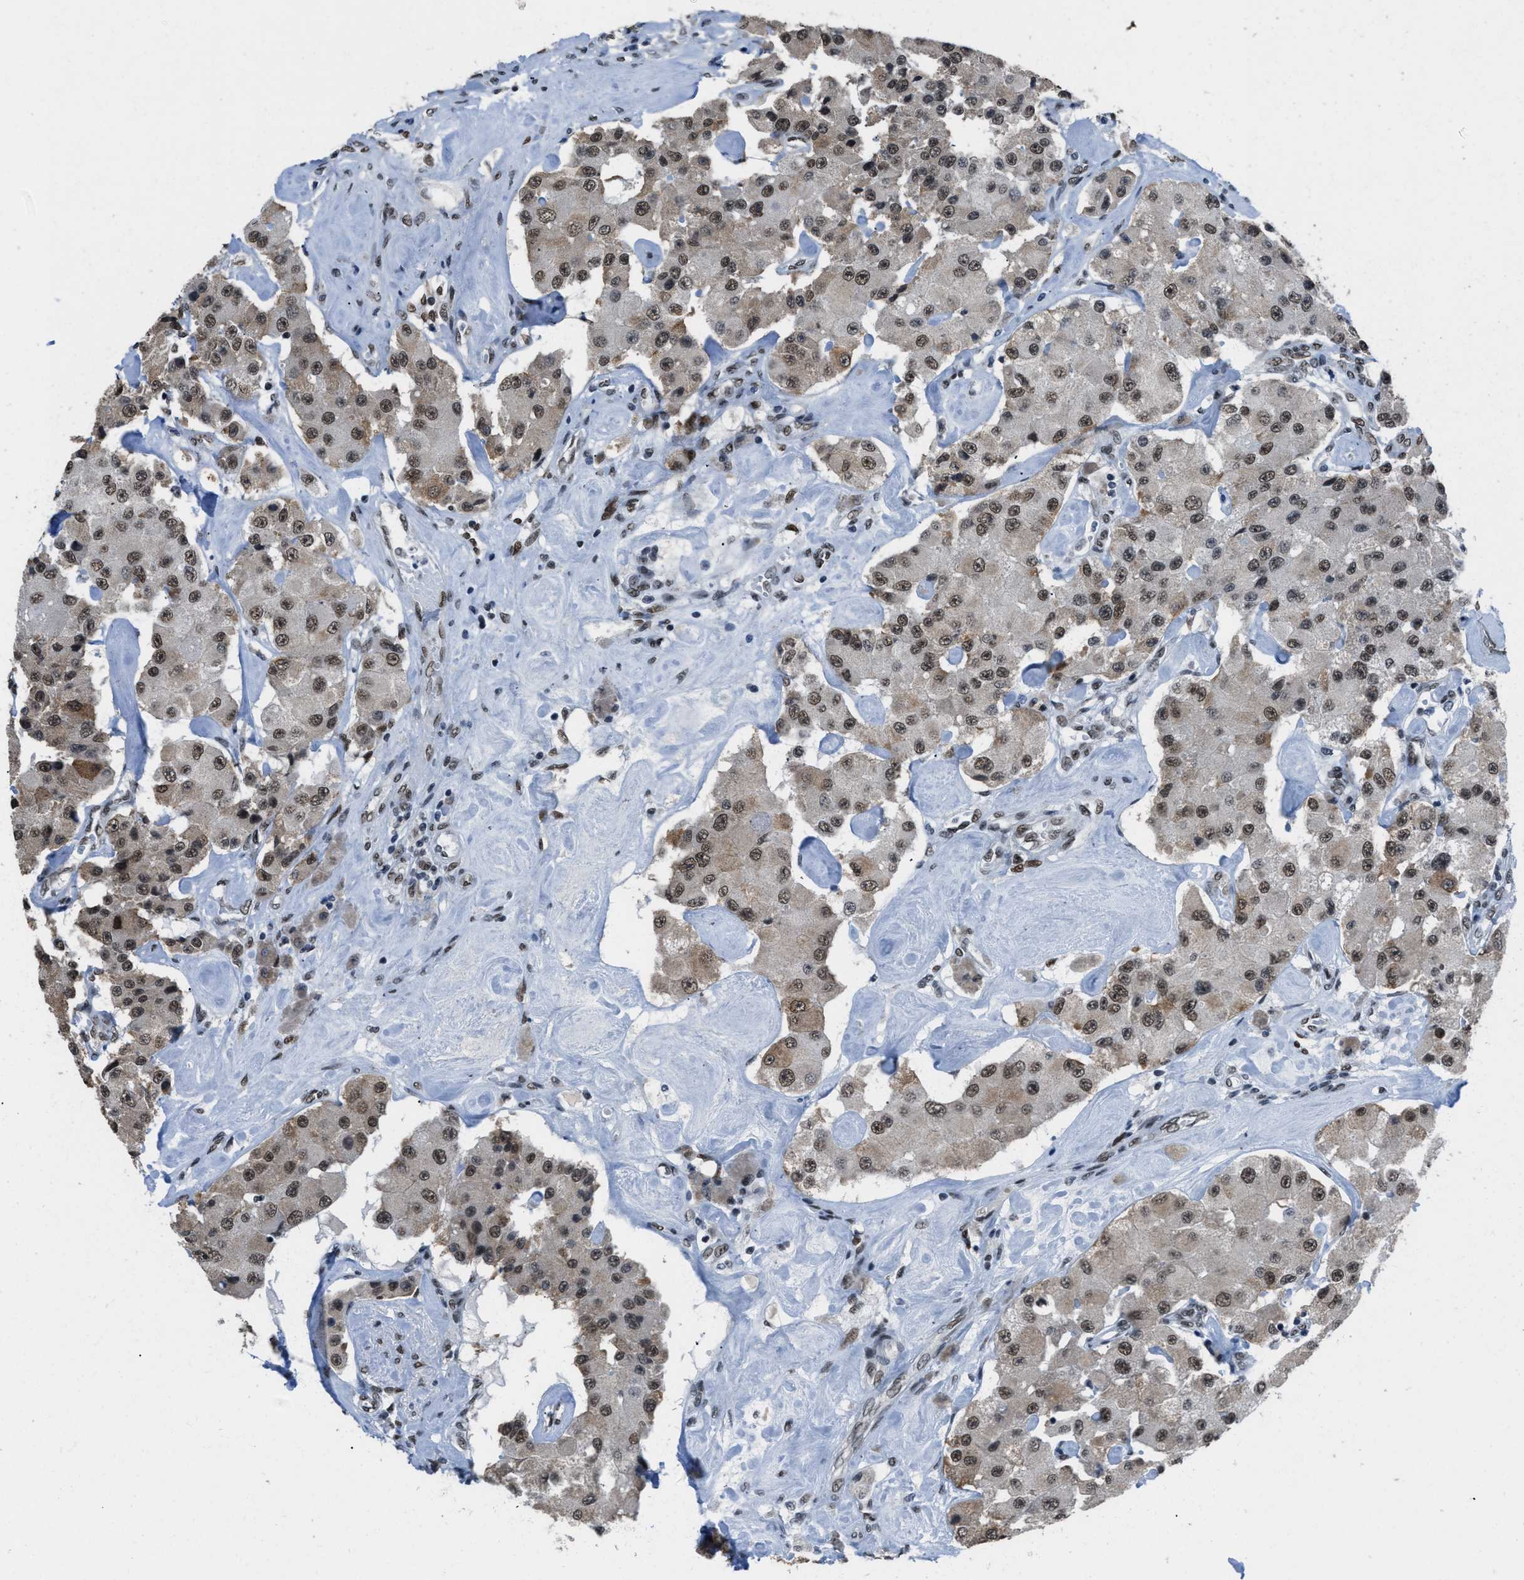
{"staining": {"intensity": "moderate", "quantity": ">75%", "location": "cytoplasmic/membranous,nuclear"}, "tissue": "carcinoid", "cell_type": "Tumor cells", "image_type": "cancer", "snomed": [{"axis": "morphology", "description": "Carcinoid, malignant, NOS"}, {"axis": "topography", "description": "Pancreas"}], "caption": "IHC staining of carcinoid, which reveals medium levels of moderate cytoplasmic/membranous and nuclear positivity in about >75% of tumor cells indicating moderate cytoplasmic/membranous and nuclear protein positivity. The staining was performed using DAB (3,3'-diaminobenzidine) (brown) for protein detection and nuclei were counterstained in hematoxylin (blue).", "gene": "GATAD2B", "patient": {"sex": "male", "age": 41}}